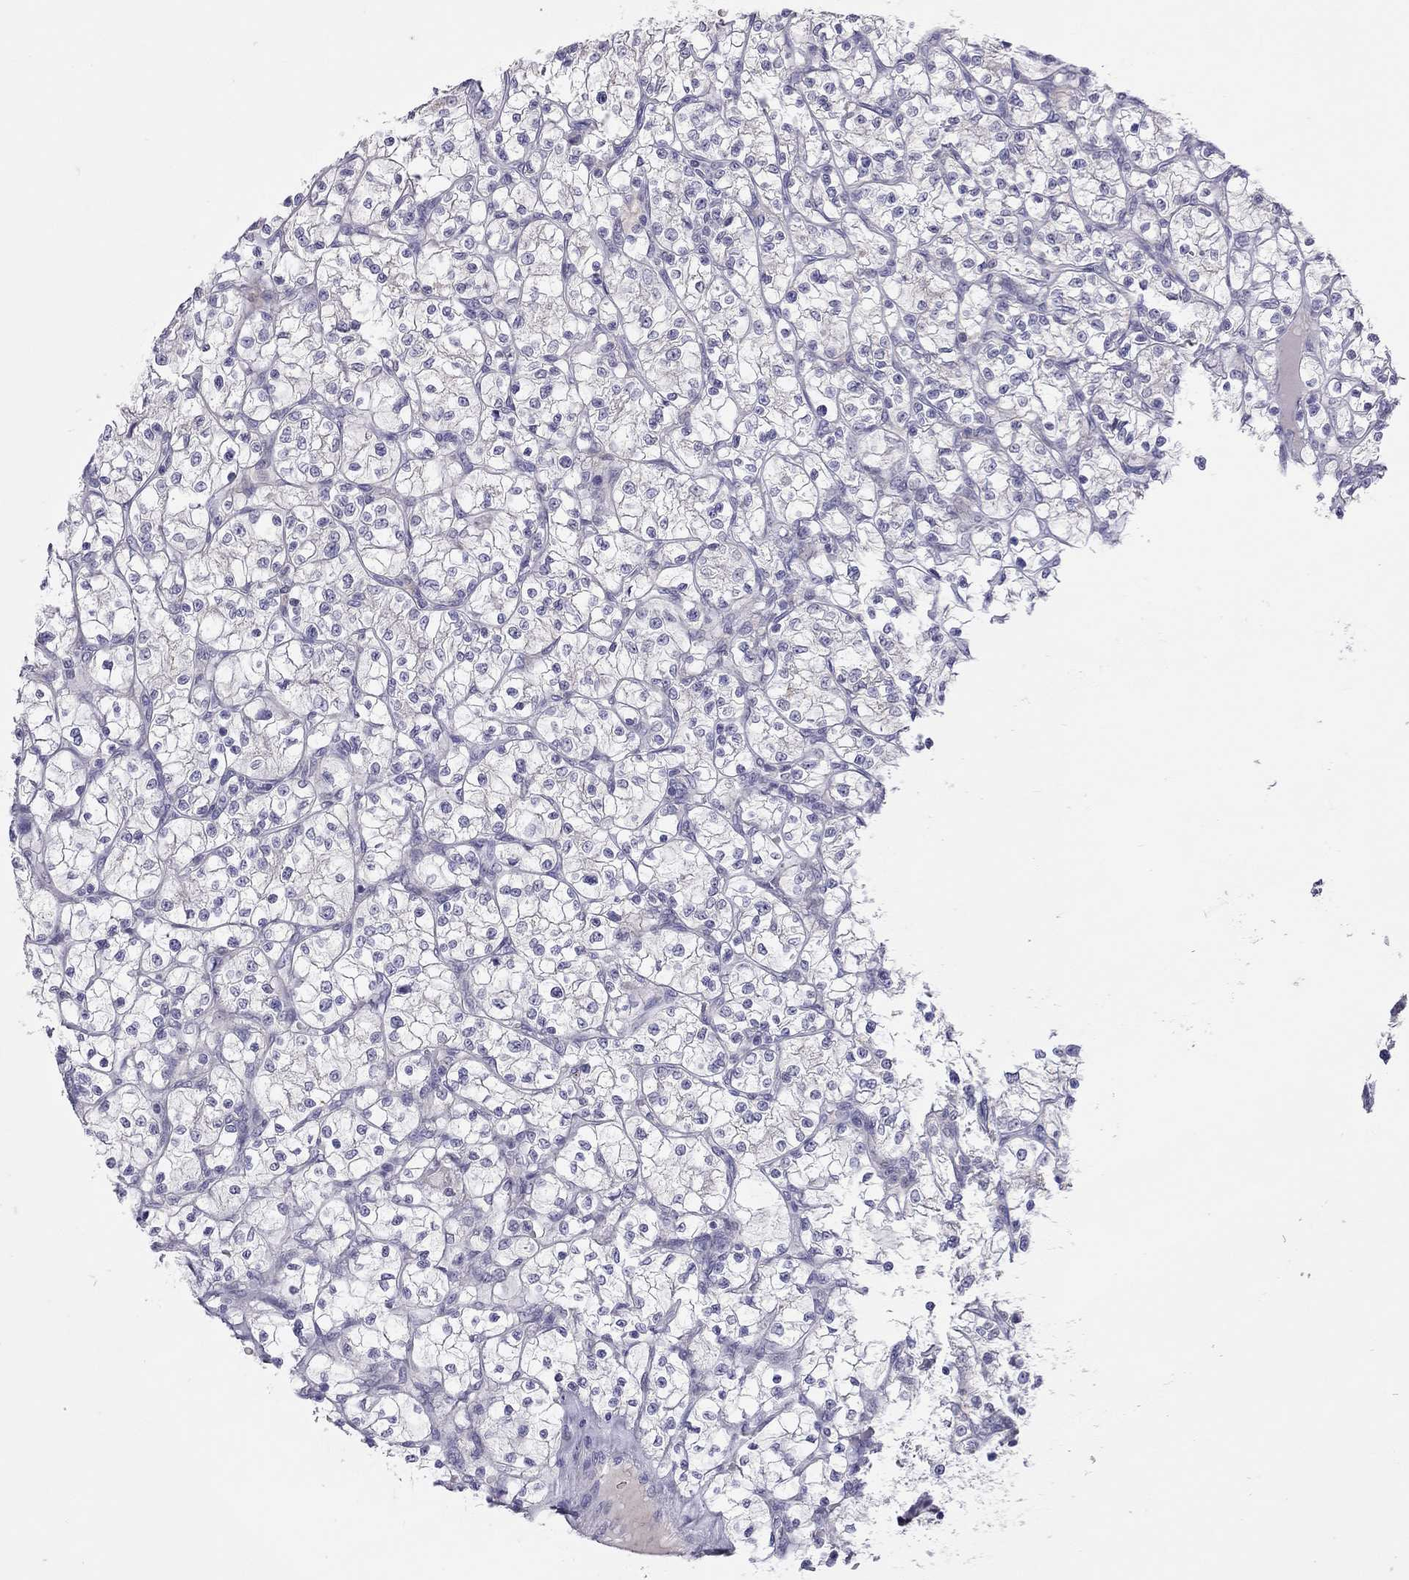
{"staining": {"intensity": "negative", "quantity": "none", "location": "none"}, "tissue": "renal cancer", "cell_type": "Tumor cells", "image_type": "cancer", "snomed": [{"axis": "morphology", "description": "Adenocarcinoma, NOS"}, {"axis": "topography", "description": "Kidney"}], "caption": "High magnification brightfield microscopy of adenocarcinoma (renal) stained with DAB (brown) and counterstained with hematoxylin (blue): tumor cells show no significant staining. (IHC, brightfield microscopy, high magnification).", "gene": "SLAMF1", "patient": {"sex": "female", "age": 64}}